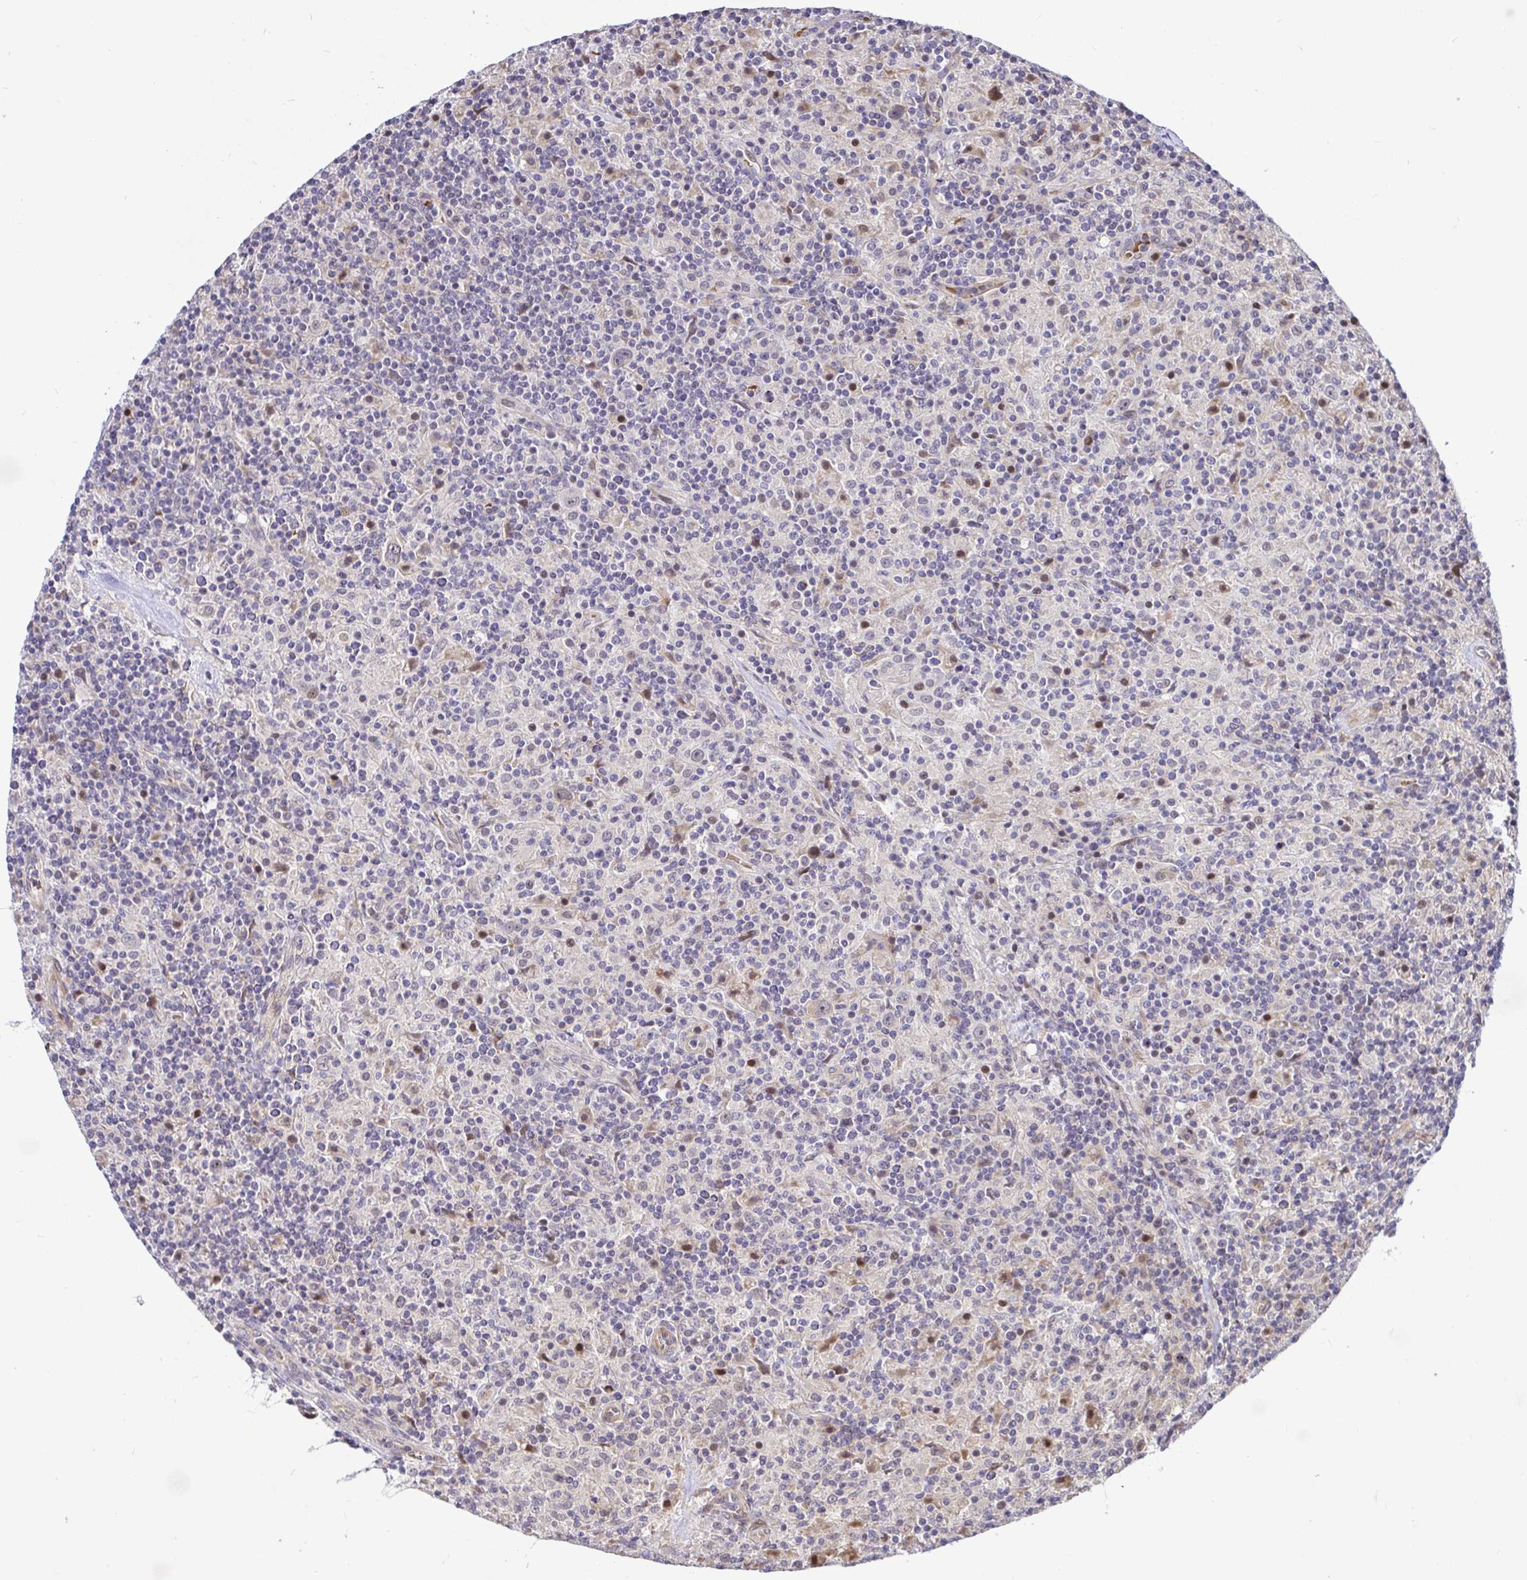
{"staining": {"intensity": "negative", "quantity": "none", "location": "none"}, "tissue": "lymphoma", "cell_type": "Tumor cells", "image_type": "cancer", "snomed": [{"axis": "morphology", "description": "Hodgkin's disease, NOS"}, {"axis": "topography", "description": "Lymph node"}], "caption": "Immunohistochemistry of human lymphoma reveals no positivity in tumor cells. (Immunohistochemistry (ihc), brightfield microscopy, high magnification).", "gene": "TRIM55", "patient": {"sex": "male", "age": 70}}